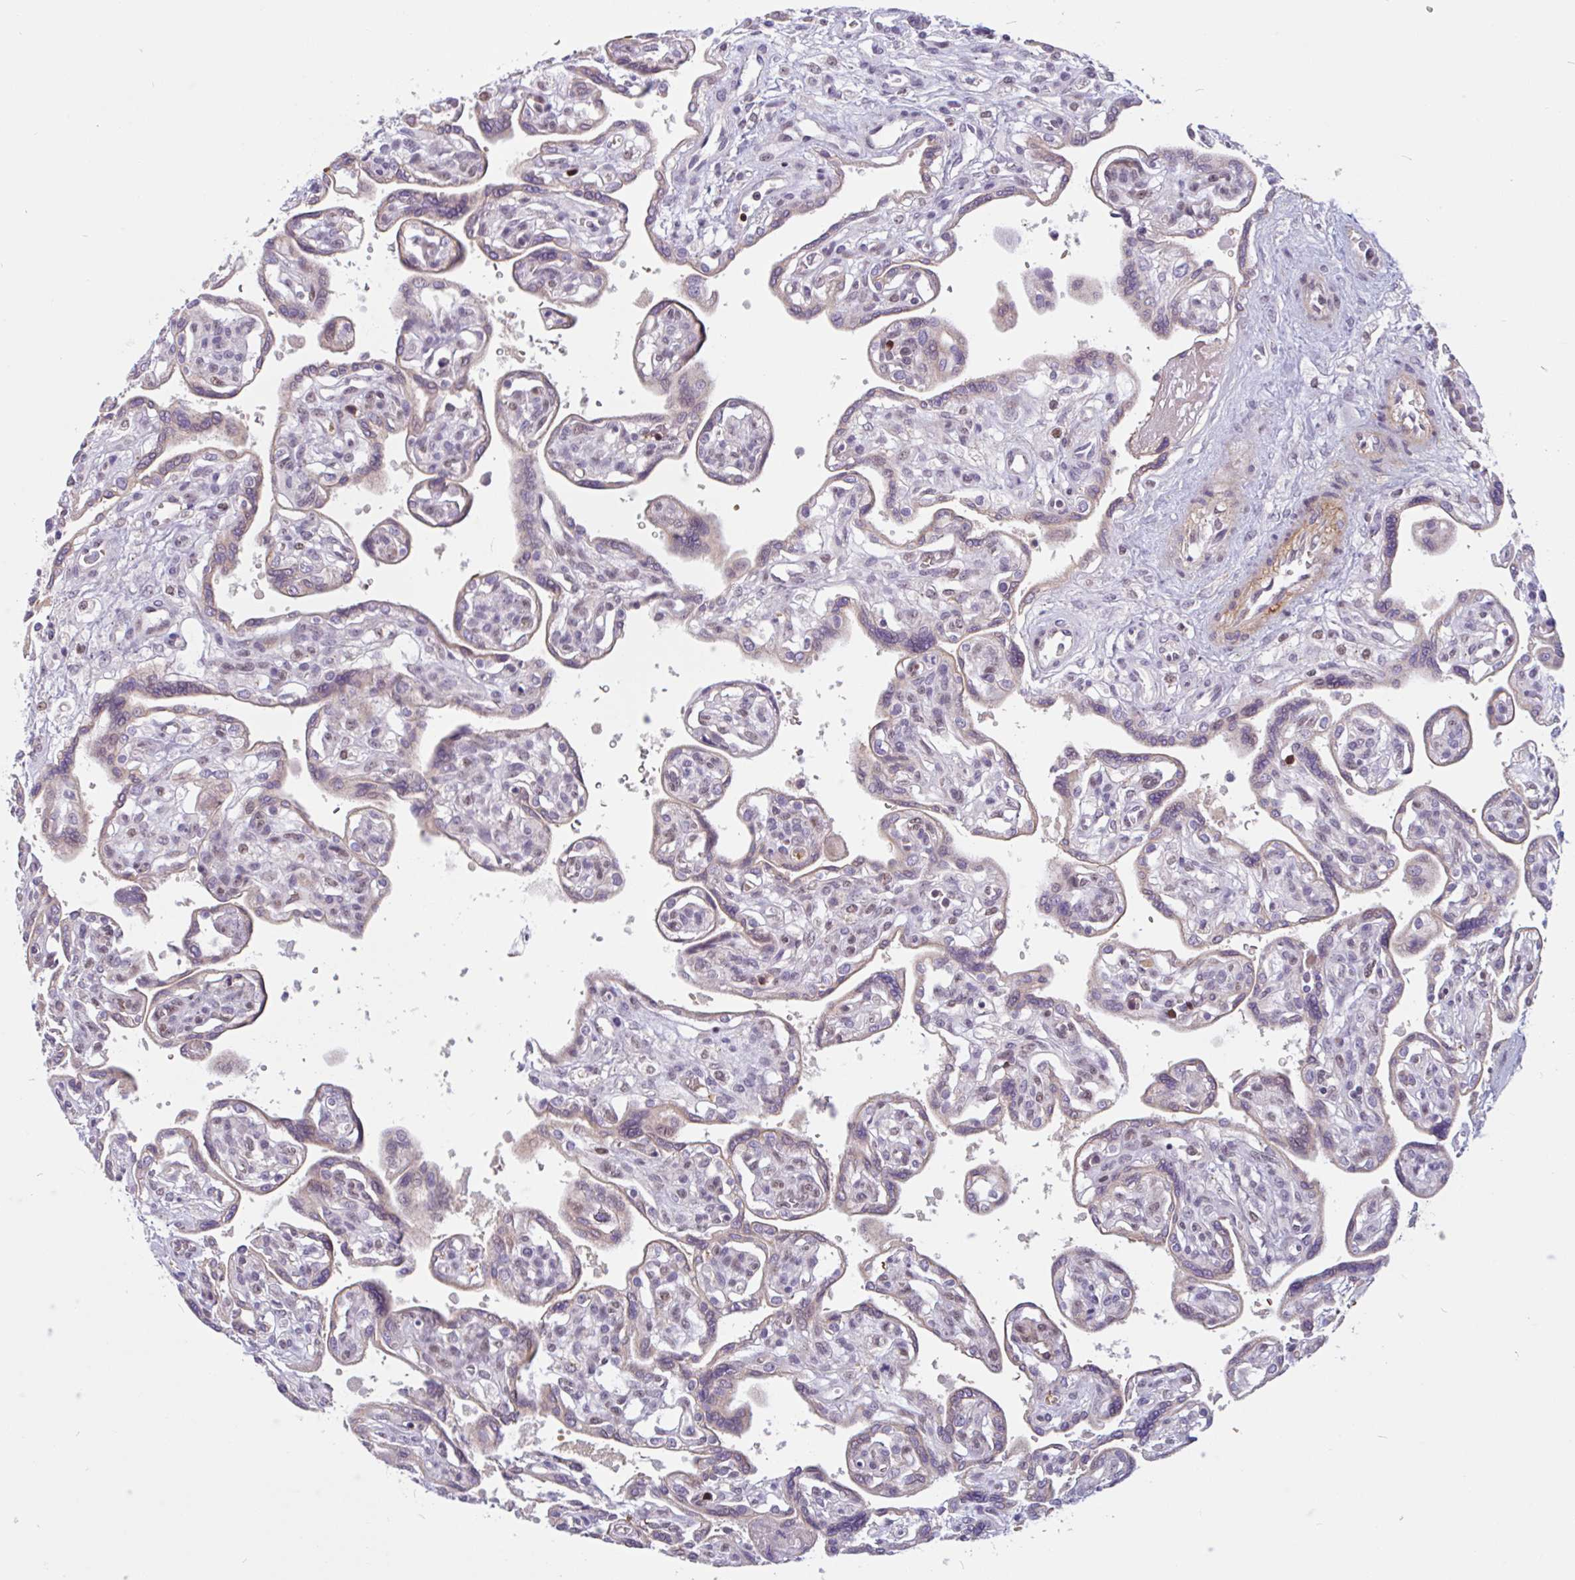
{"staining": {"intensity": "weak", "quantity": ">75%", "location": "cytoplasmic/membranous"}, "tissue": "placenta", "cell_type": "Decidual cells", "image_type": "normal", "snomed": [{"axis": "morphology", "description": "Normal tissue, NOS"}, {"axis": "topography", "description": "Placenta"}], "caption": "Immunohistochemical staining of unremarkable human placenta shows weak cytoplasmic/membranous protein staining in about >75% of decidual cells.", "gene": "TMEM119", "patient": {"sex": "female", "age": 39}}